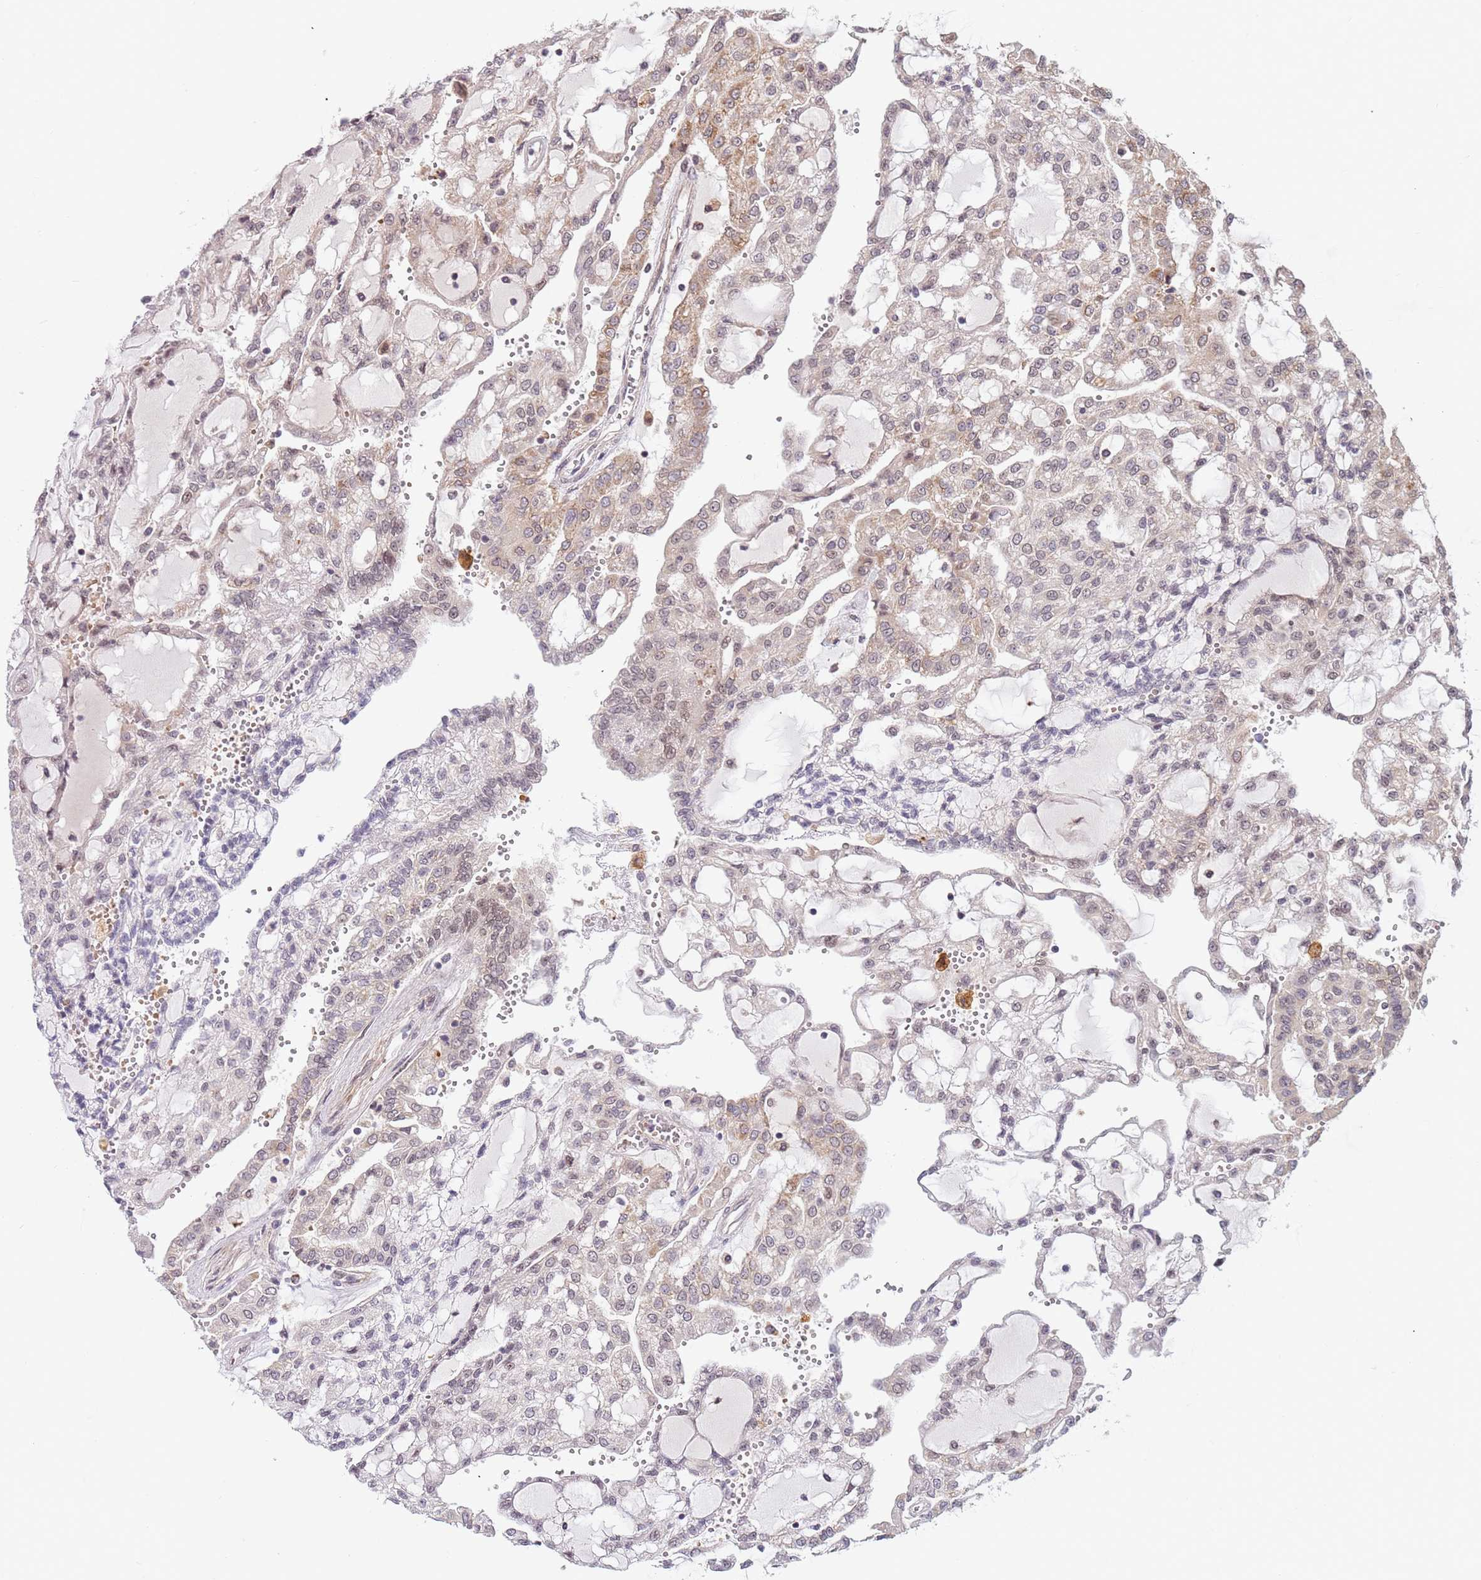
{"staining": {"intensity": "weak", "quantity": "<25%", "location": "cytoplasmic/membranous"}, "tissue": "renal cancer", "cell_type": "Tumor cells", "image_type": "cancer", "snomed": [{"axis": "morphology", "description": "Adenocarcinoma, NOS"}, {"axis": "topography", "description": "Kidney"}], "caption": "High power microscopy micrograph of an immunohistochemistry (IHC) histopathology image of renal cancer, revealing no significant expression in tumor cells.", "gene": "HAUS3", "patient": {"sex": "male", "age": 63}}